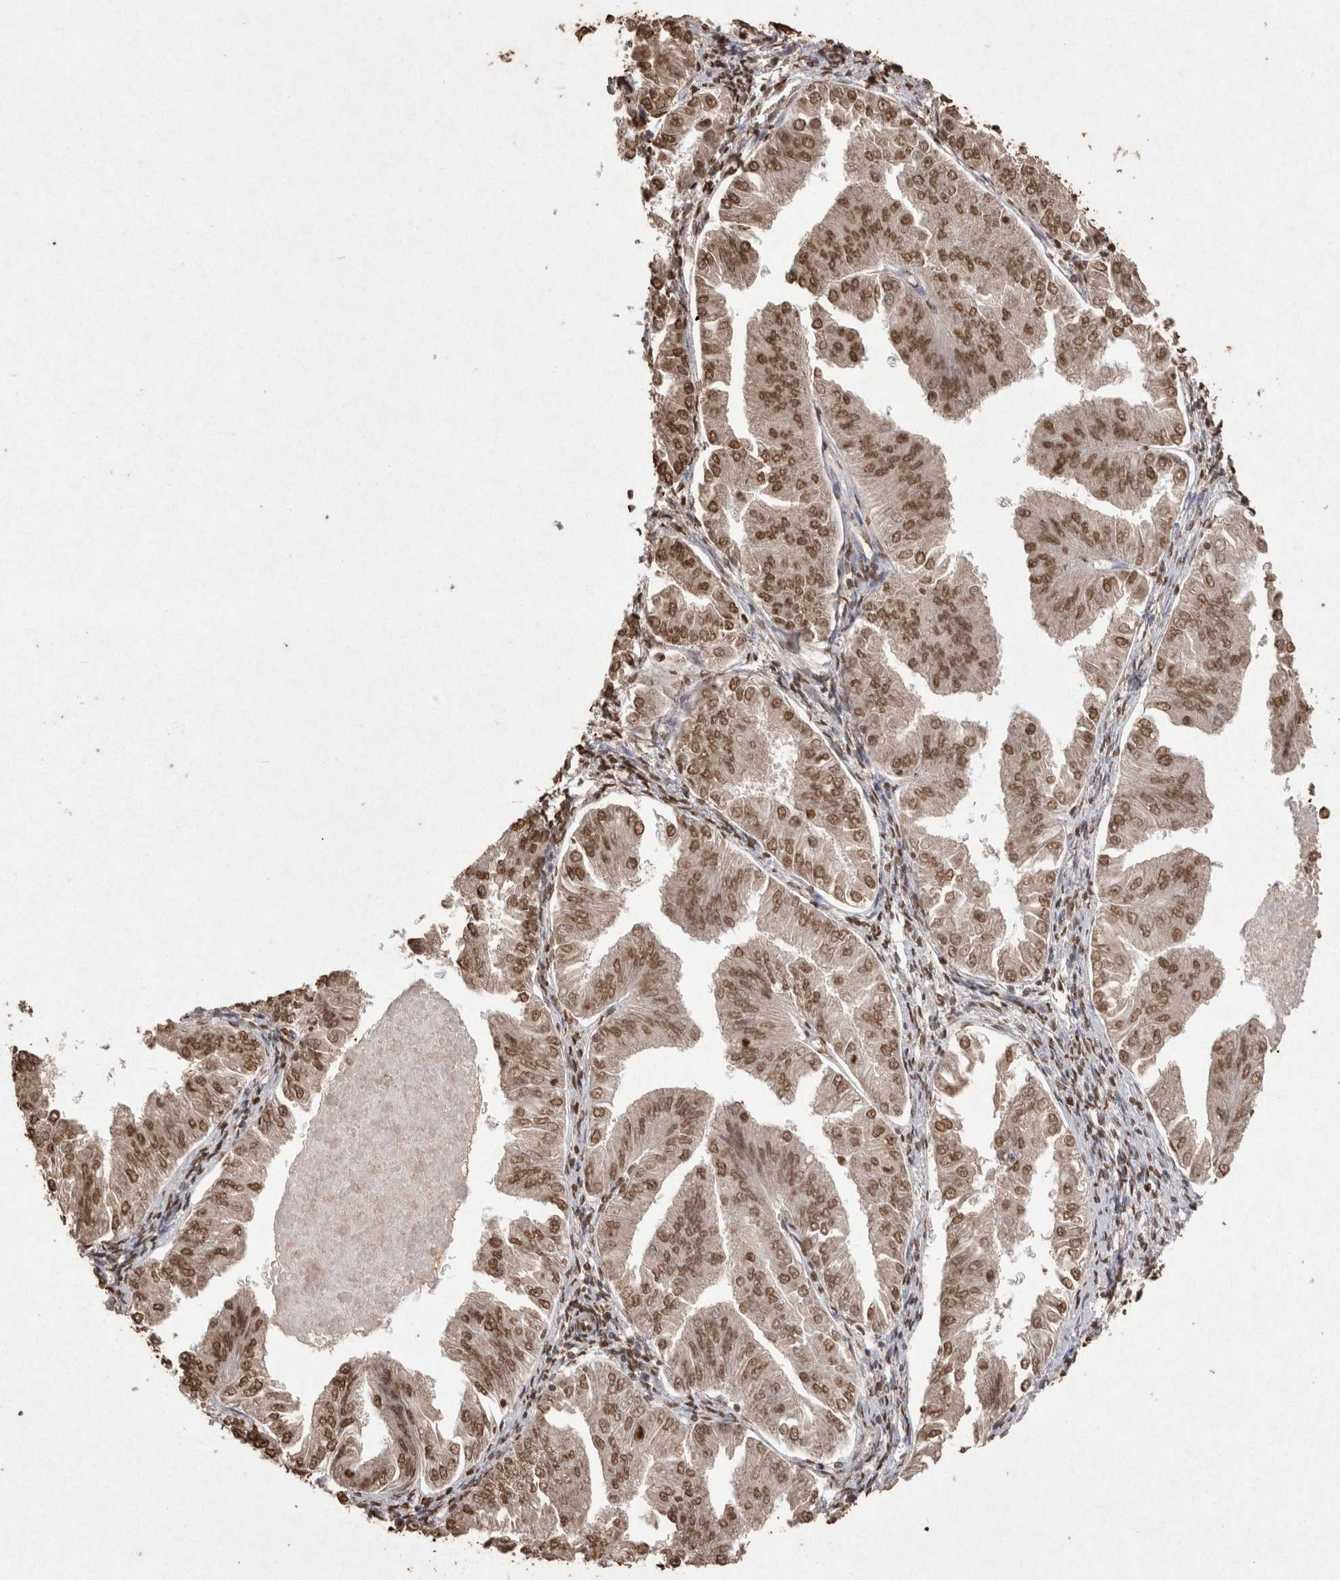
{"staining": {"intensity": "moderate", "quantity": ">75%", "location": "nuclear"}, "tissue": "endometrial cancer", "cell_type": "Tumor cells", "image_type": "cancer", "snomed": [{"axis": "morphology", "description": "Adenocarcinoma, NOS"}, {"axis": "topography", "description": "Endometrium"}], "caption": "An IHC micrograph of neoplastic tissue is shown. Protein staining in brown labels moderate nuclear positivity in endometrial cancer within tumor cells.", "gene": "POU5F1", "patient": {"sex": "female", "age": 53}}